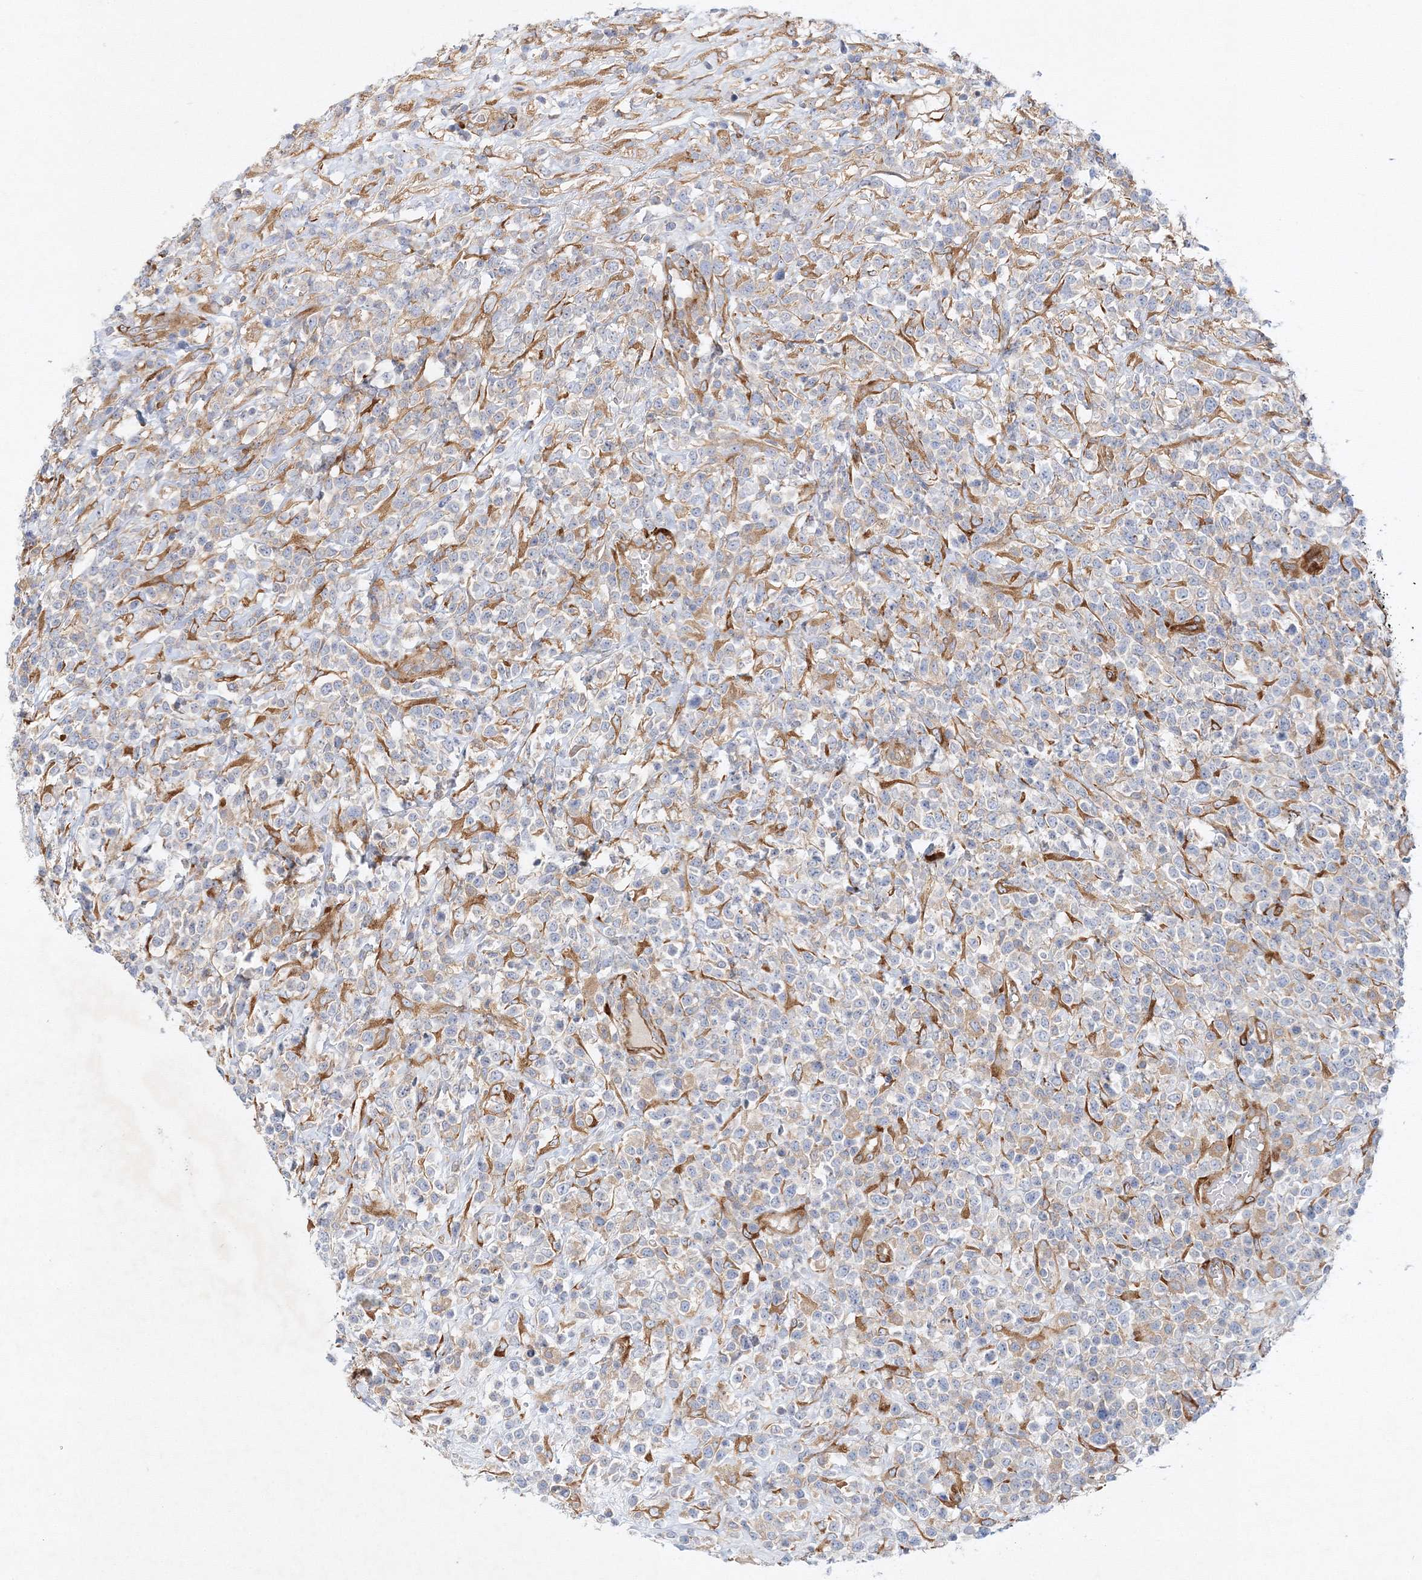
{"staining": {"intensity": "weak", "quantity": "<25%", "location": "cytoplasmic/membranous"}, "tissue": "lymphoma", "cell_type": "Tumor cells", "image_type": "cancer", "snomed": [{"axis": "morphology", "description": "Malignant lymphoma, non-Hodgkin's type, High grade"}, {"axis": "topography", "description": "Colon"}], "caption": "Tumor cells show no significant protein positivity in lymphoma. The staining is performed using DAB brown chromogen with nuclei counter-stained in using hematoxylin.", "gene": "ZFYVE16", "patient": {"sex": "female", "age": 53}}